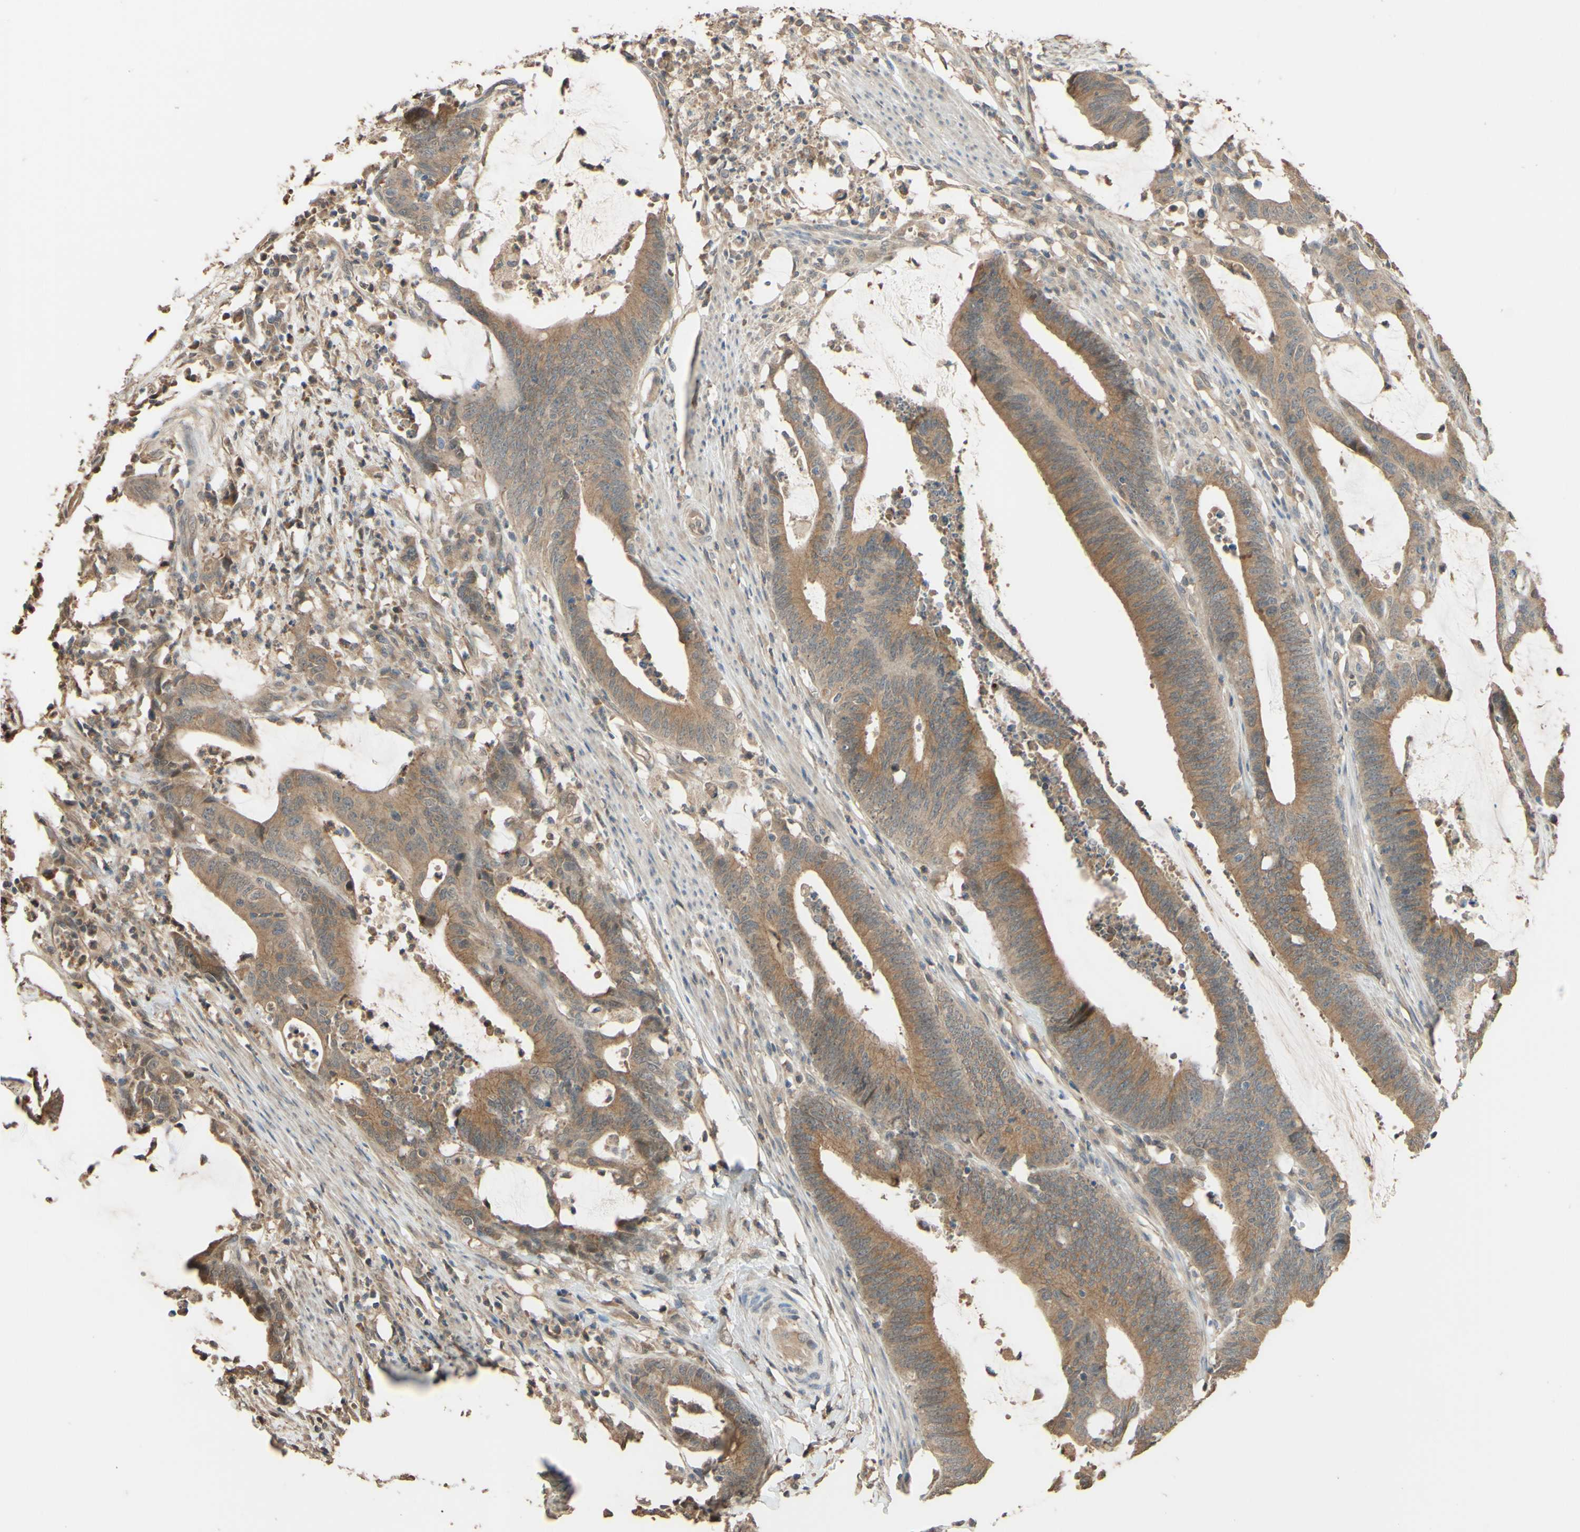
{"staining": {"intensity": "moderate", "quantity": ">75%", "location": "cytoplasmic/membranous"}, "tissue": "colorectal cancer", "cell_type": "Tumor cells", "image_type": "cancer", "snomed": [{"axis": "morphology", "description": "Adenocarcinoma, NOS"}, {"axis": "topography", "description": "Rectum"}], "caption": "Brown immunohistochemical staining in human adenocarcinoma (colorectal) reveals moderate cytoplasmic/membranous expression in approximately >75% of tumor cells.", "gene": "SMIM19", "patient": {"sex": "female", "age": 66}}